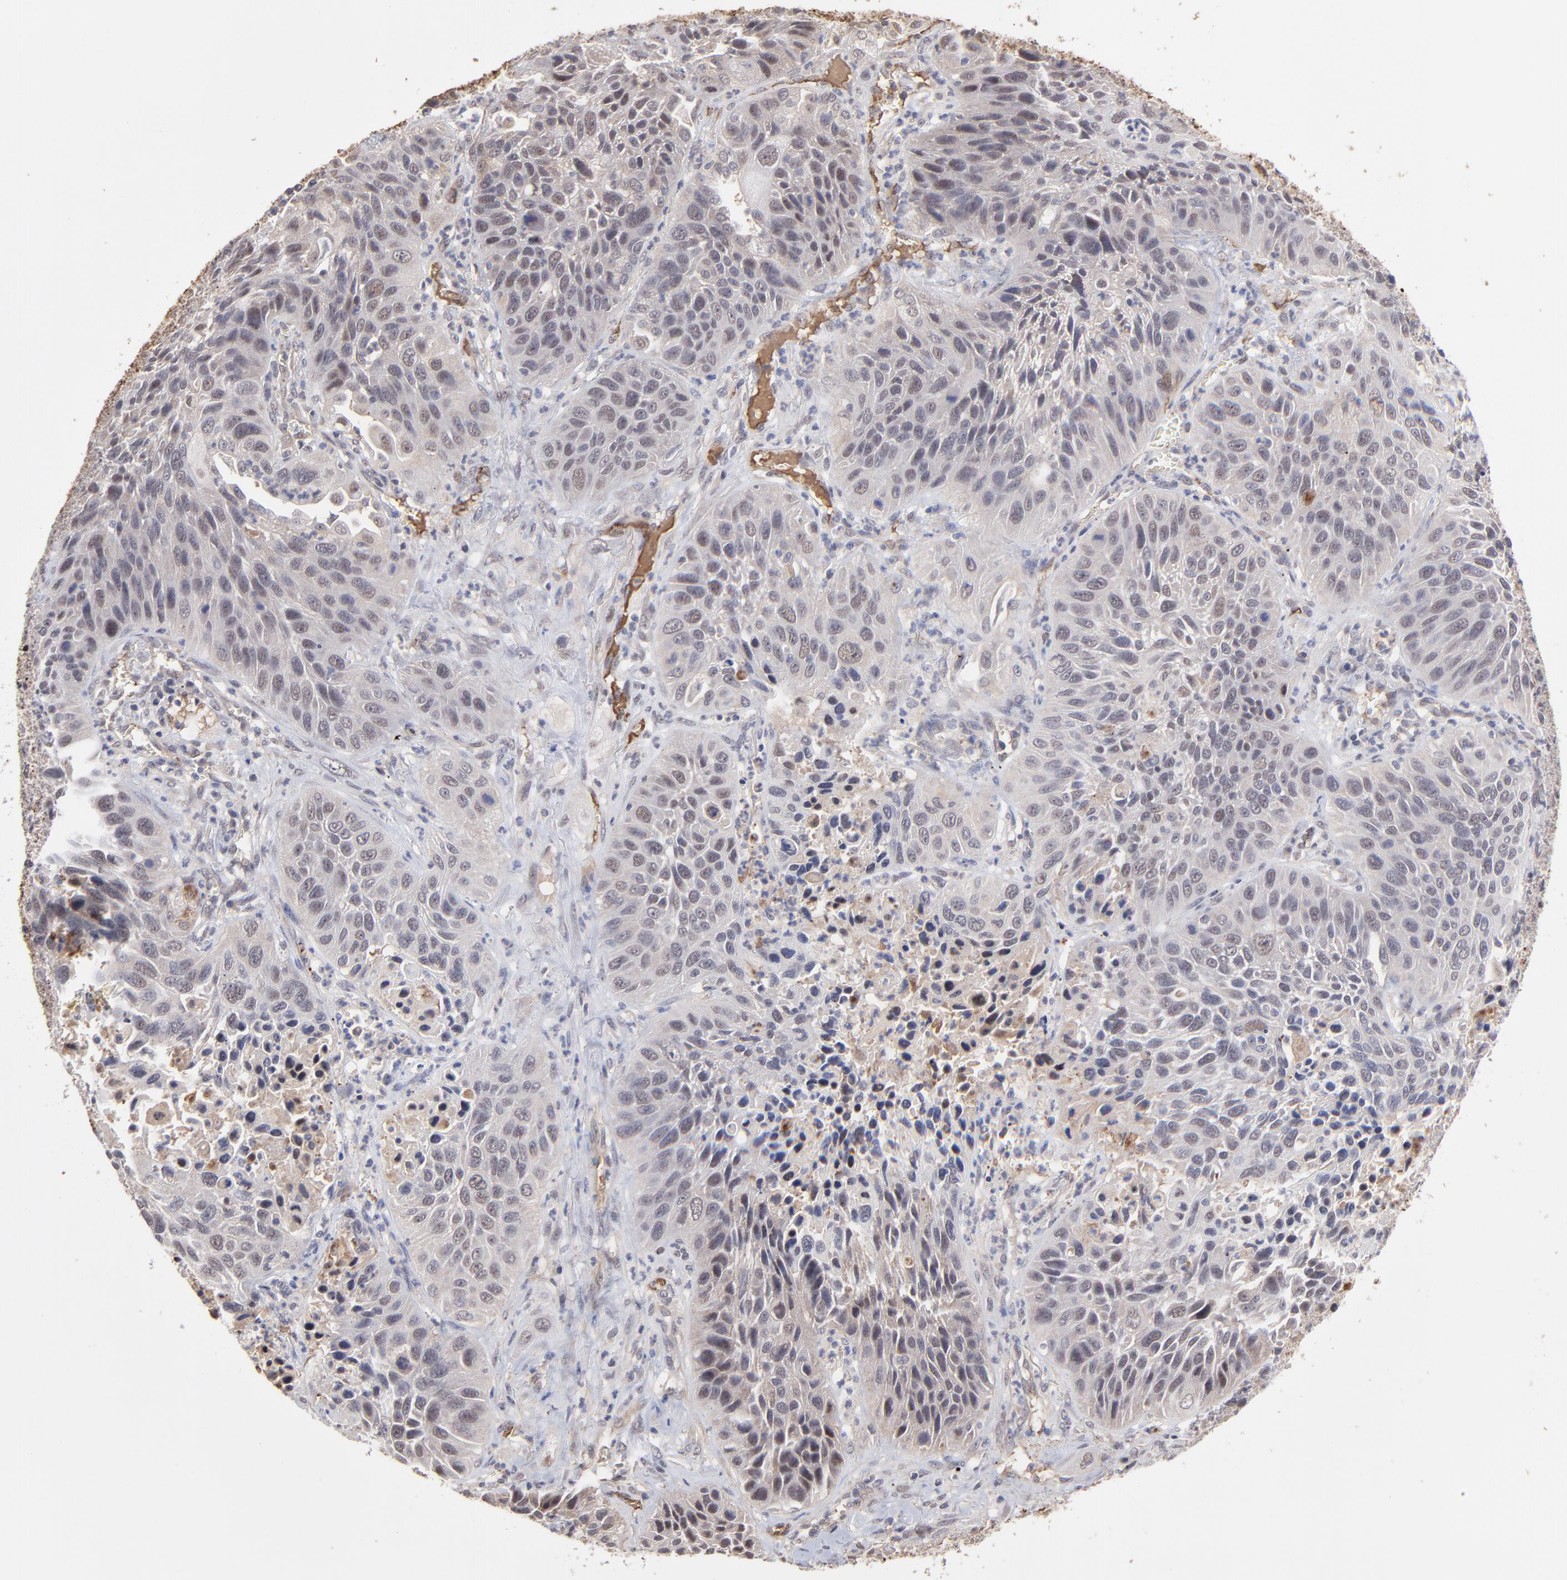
{"staining": {"intensity": "weak", "quantity": "25%-75%", "location": "cytoplasmic/membranous,nuclear"}, "tissue": "lung cancer", "cell_type": "Tumor cells", "image_type": "cancer", "snomed": [{"axis": "morphology", "description": "Squamous cell carcinoma, NOS"}, {"axis": "topography", "description": "Lung"}], "caption": "IHC of lung squamous cell carcinoma demonstrates low levels of weak cytoplasmic/membranous and nuclear expression in approximately 25%-75% of tumor cells.", "gene": "PSMD14", "patient": {"sex": "female", "age": 76}}